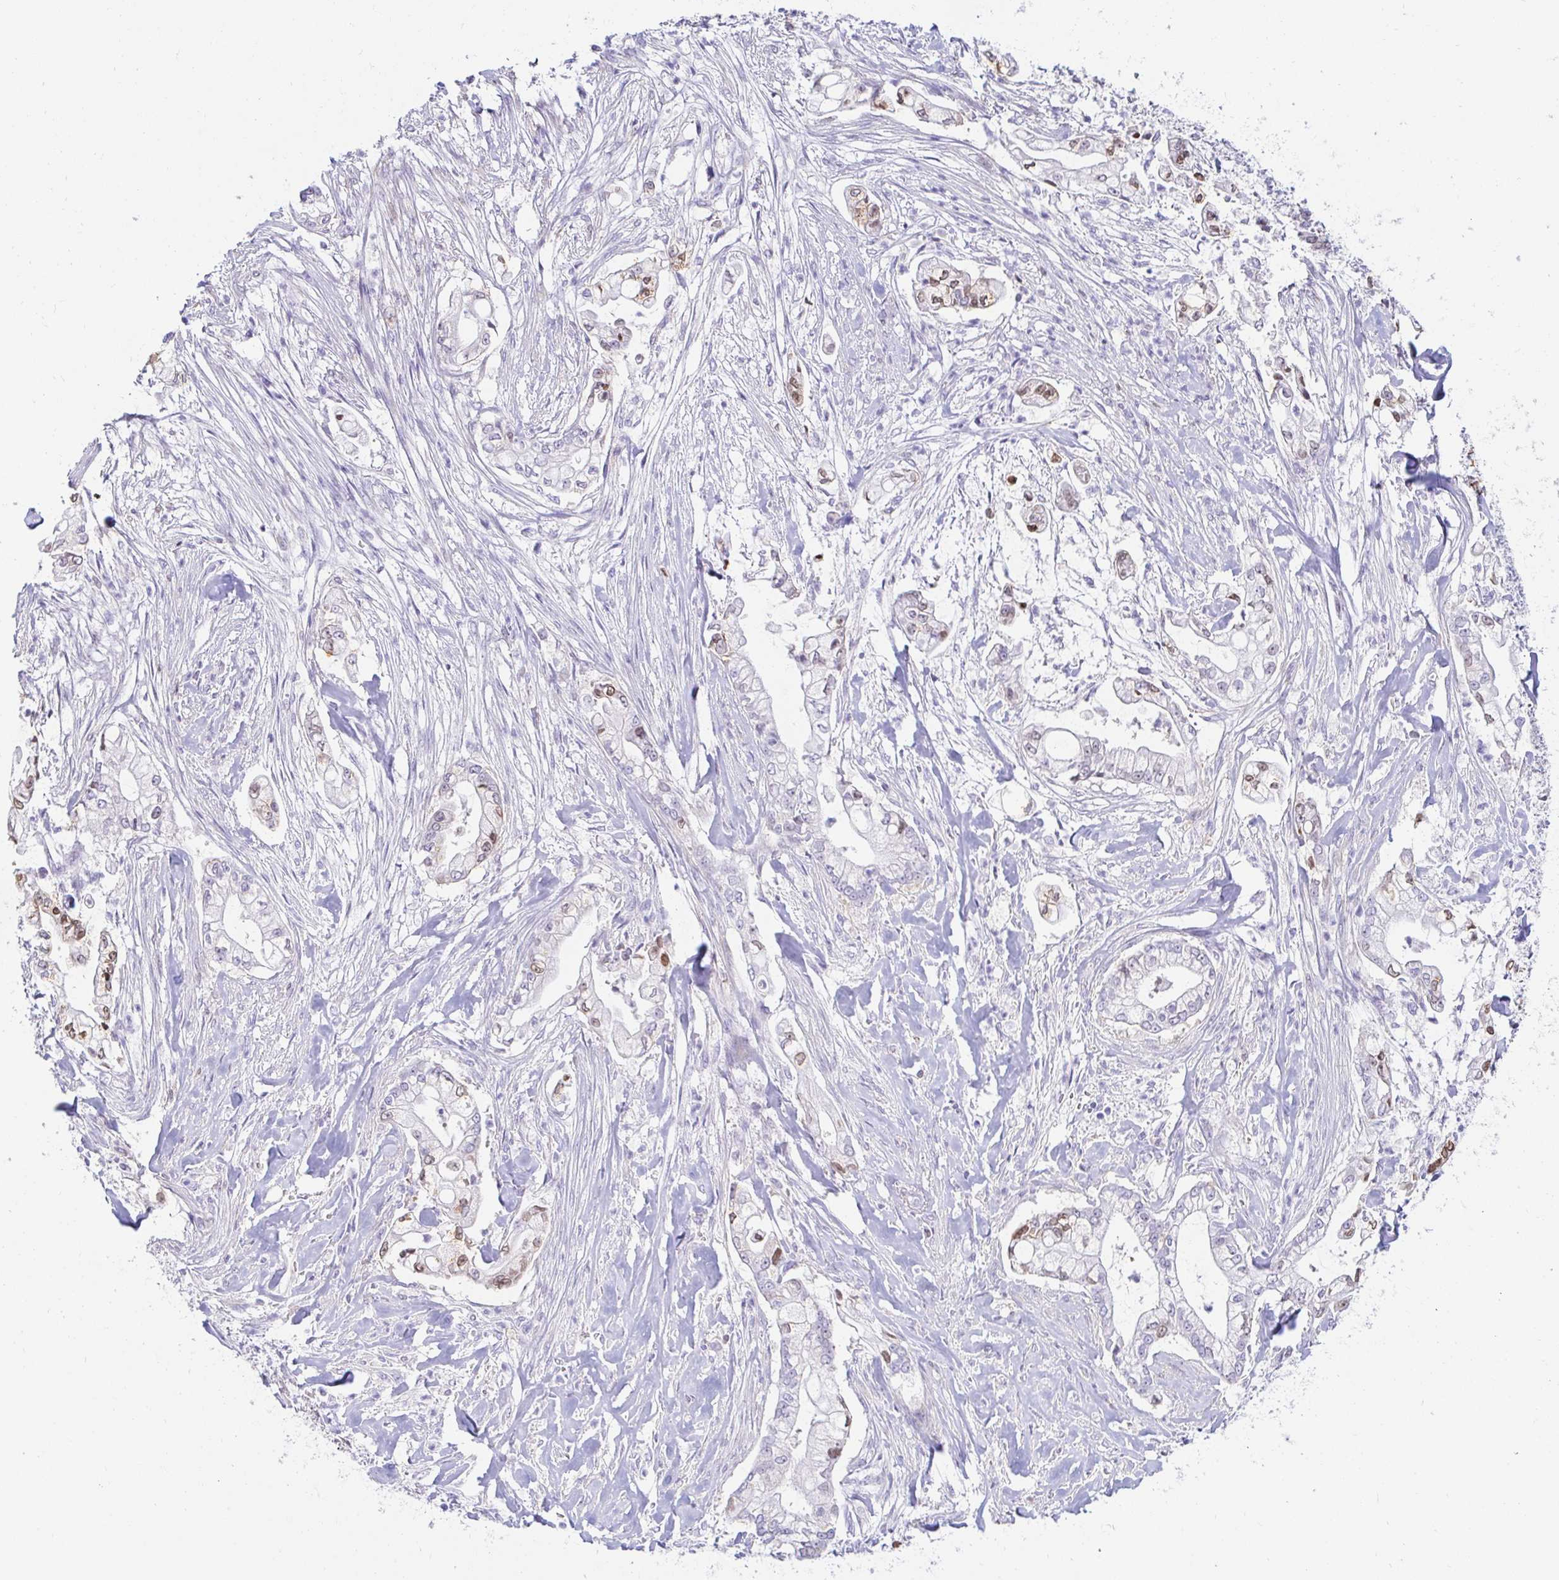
{"staining": {"intensity": "weak", "quantity": "<25%", "location": "nuclear"}, "tissue": "pancreatic cancer", "cell_type": "Tumor cells", "image_type": "cancer", "snomed": [{"axis": "morphology", "description": "Adenocarcinoma, NOS"}, {"axis": "topography", "description": "Pancreas"}], "caption": "DAB immunohistochemical staining of human adenocarcinoma (pancreatic) reveals no significant staining in tumor cells. Brightfield microscopy of IHC stained with DAB (3,3'-diaminobenzidine) (brown) and hematoxylin (blue), captured at high magnification.", "gene": "CAPSL", "patient": {"sex": "female", "age": 69}}